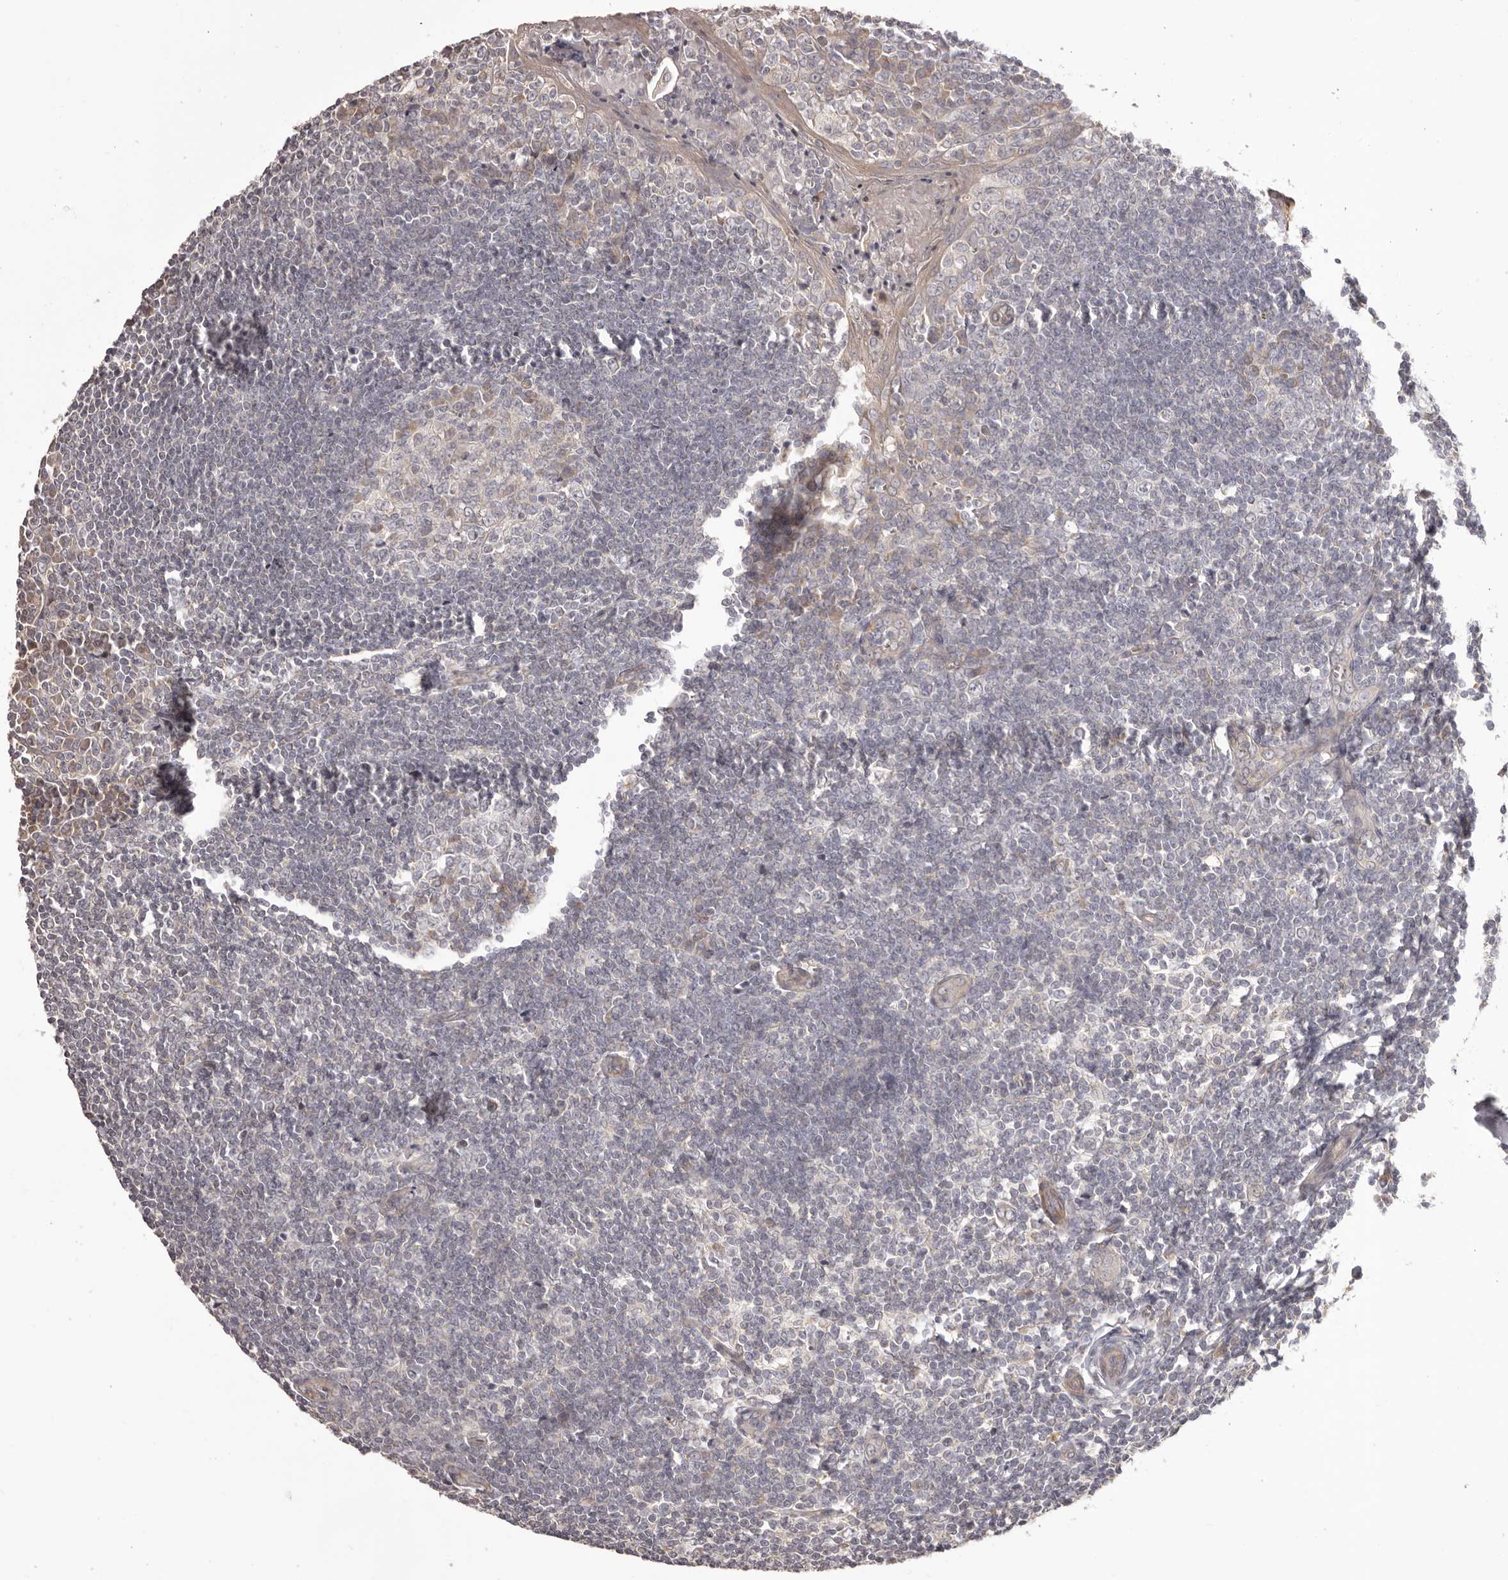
{"staining": {"intensity": "negative", "quantity": "none", "location": "none"}, "tissue": "tonsil", "cell_type": "Germinal center cells", "image_type": "normal", "snomed": [{"axis": "morphology", "description": "Normal tissue, NOS"}, {"axis": "topography", "description": "Tonsil"}], "caption": "Immunohistochemical staining of unremarkable tonsil shows no significant staining in germinal center cells. The staining is performed using DAB brown chromogen with nuclei counter-stained in using hematoxylin.", "gene": "HRH1", "patient": {"sex": "male", "age": 27}}